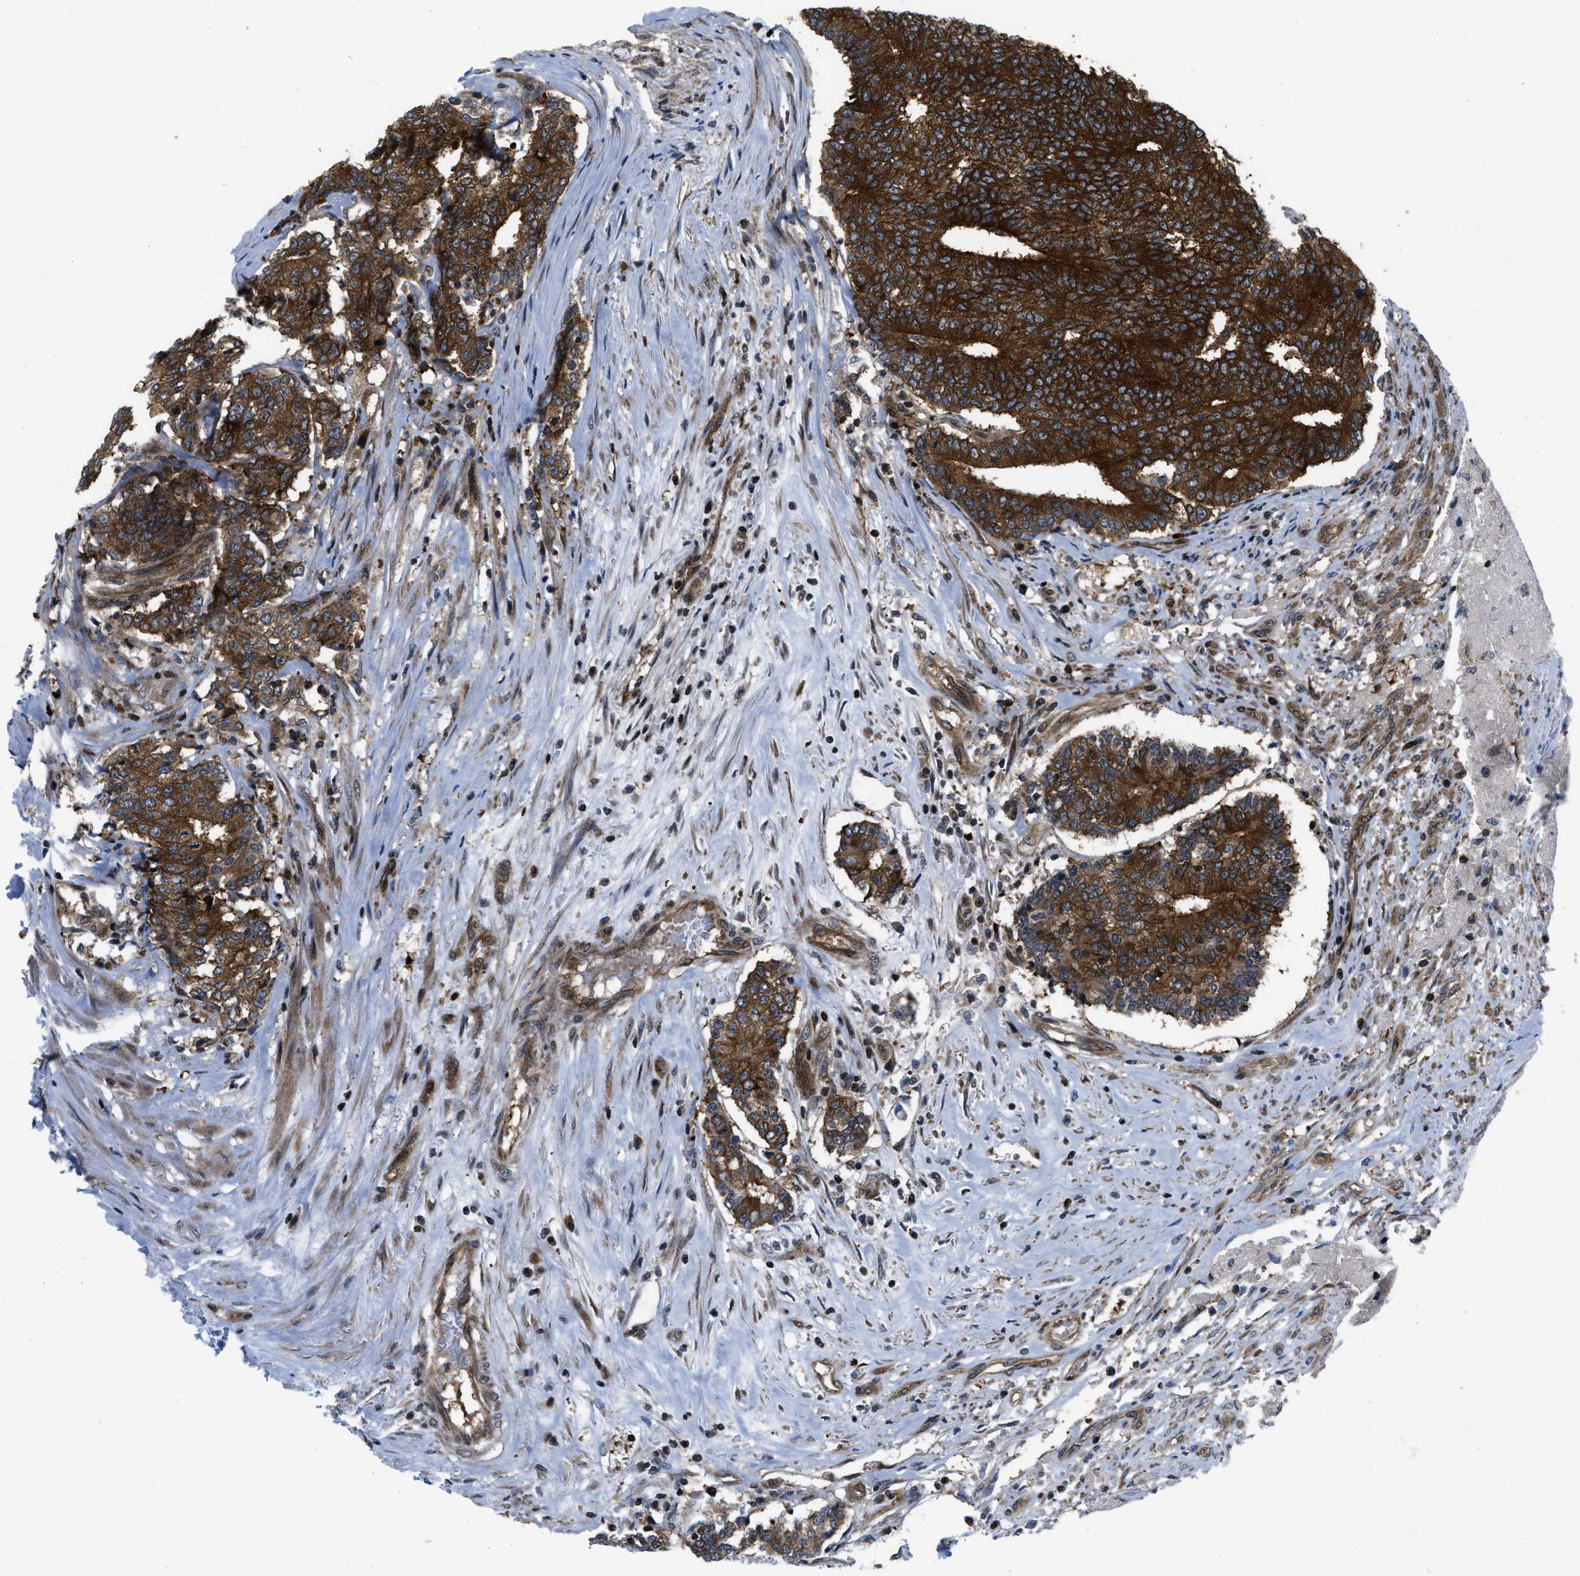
{"staining": {"intensity": "strong", "quantity": ">75%", "location": "cytoplasmic/membranous"}, "tissue": "prostate cancer", "cell_type": "Tumor cells", "image_type": "cancer", "snomed": [{"axis": "morphology", "description": "Normal tissue, NOS"}, {"axis": "morphology", "description": "Adenocarcinoma, High grade"}, {"axis": "topography", "description": "Prostate"}, {"axis": "topography", "description": "Seminal veicle"}], "caption": "Immunohistochemistry (IHC) of adenocarcinoma (high-grade) (prostate) reveals high levels of strong cytoplasmic/membranous expression in about >75% of tumor cells. Ihc stains the protein of interest in brown and the nuclei are stained blue.", "gene": "PPP2CB", "patient": {"sex": "male", "age": 55}}